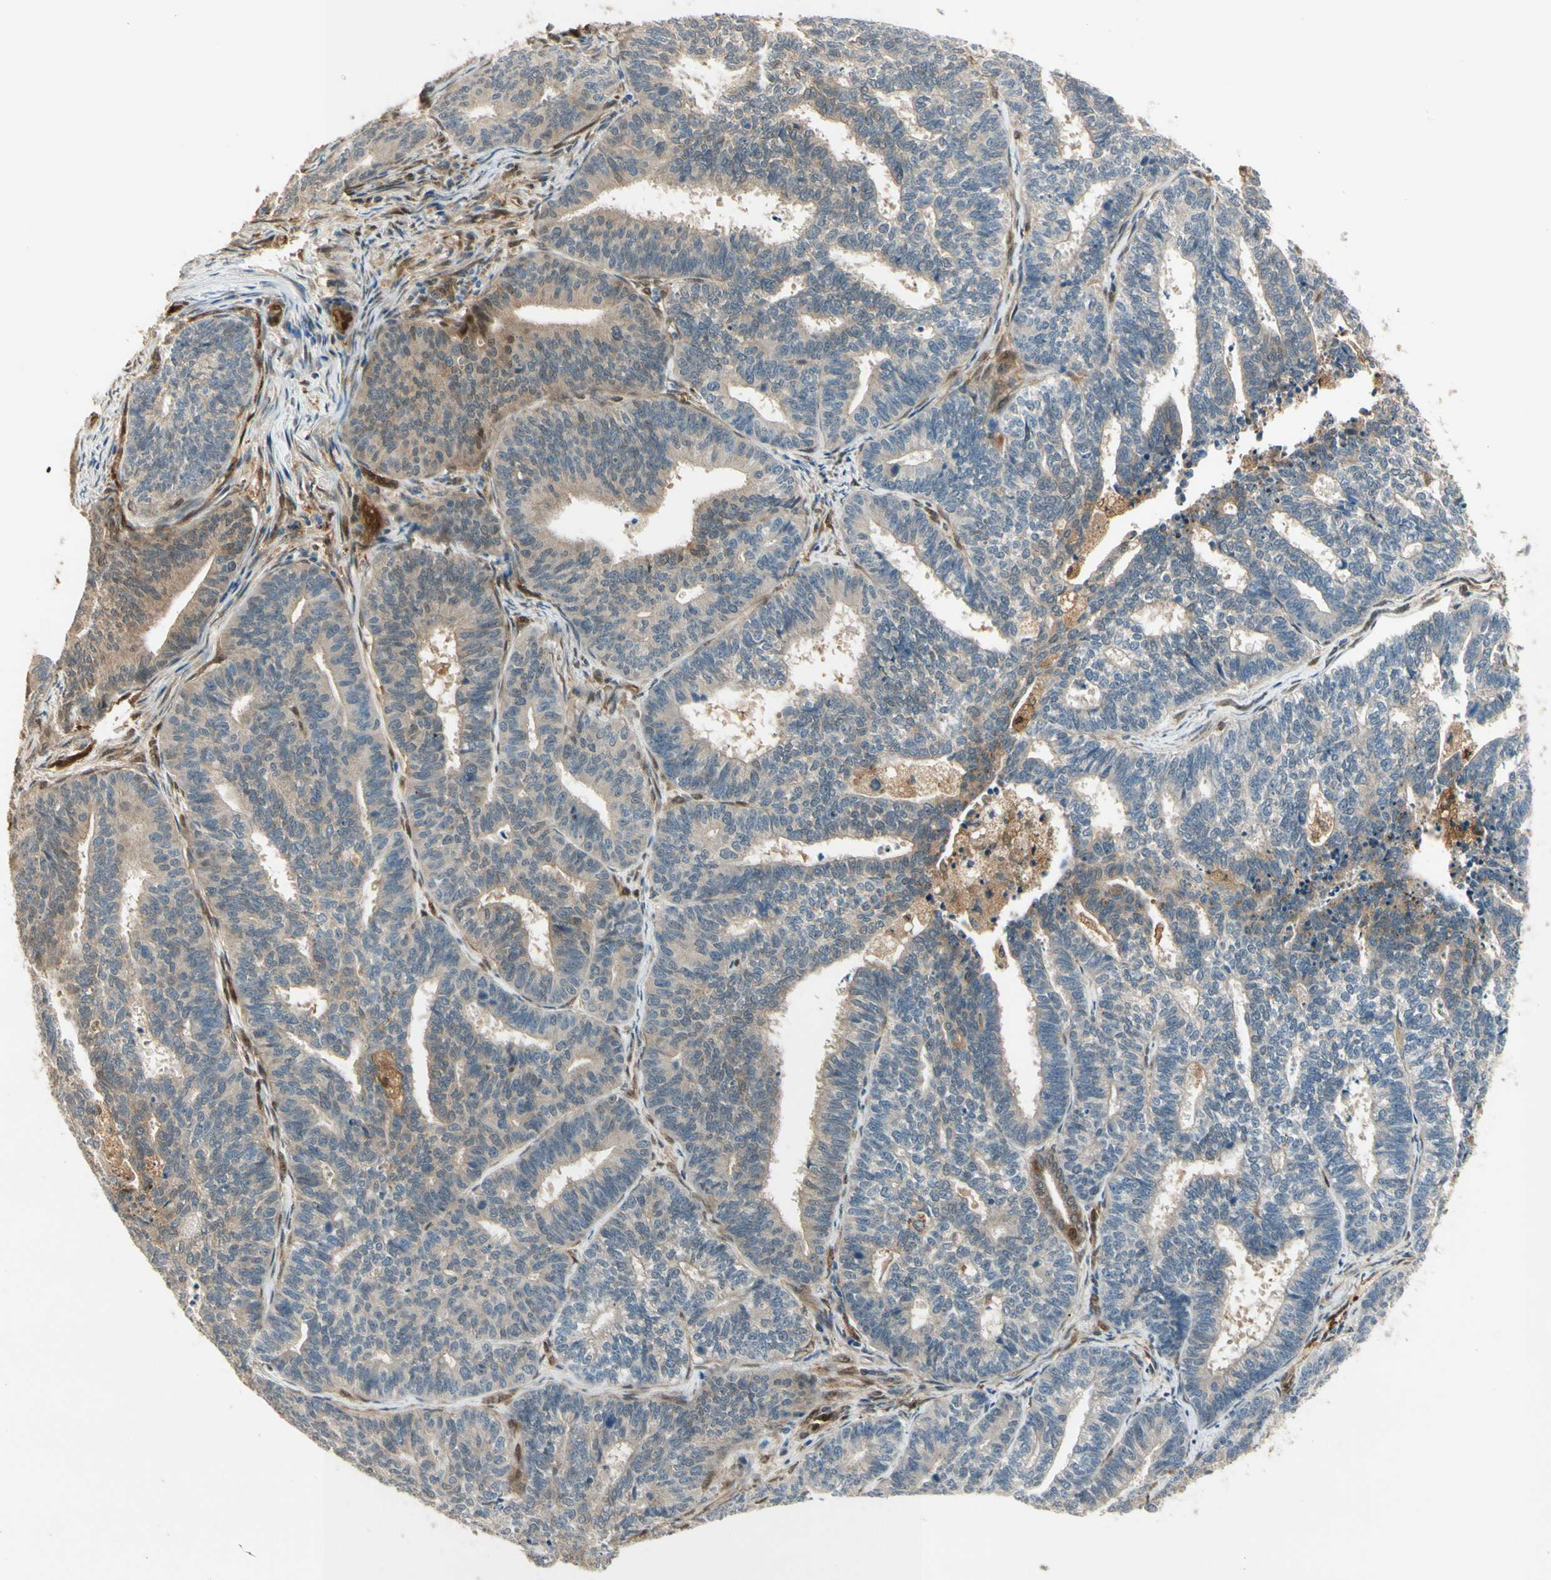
{"staining": {"intensity": "weak", "quantity": "25%-75%", "location": "cytoplasmic/membranous"}, "tissue": "endometrial cancer", "cell_type": "Tumor cells", "image_type": "cancer", "snomed": [{"axis": "morphology", "description": "Adenocarcinoma, NOS"}, {"axis": "topography", "description": "Endometrium"}], "caption": "Protein expression analysis of human adenocarcinoma (endometrial) reveals weak cytoplasmic/membranous positivity in about 25%-75% of tumor cells.", "gene": "SERPINB6", "patient": {"sex": "female", "age": 70}}